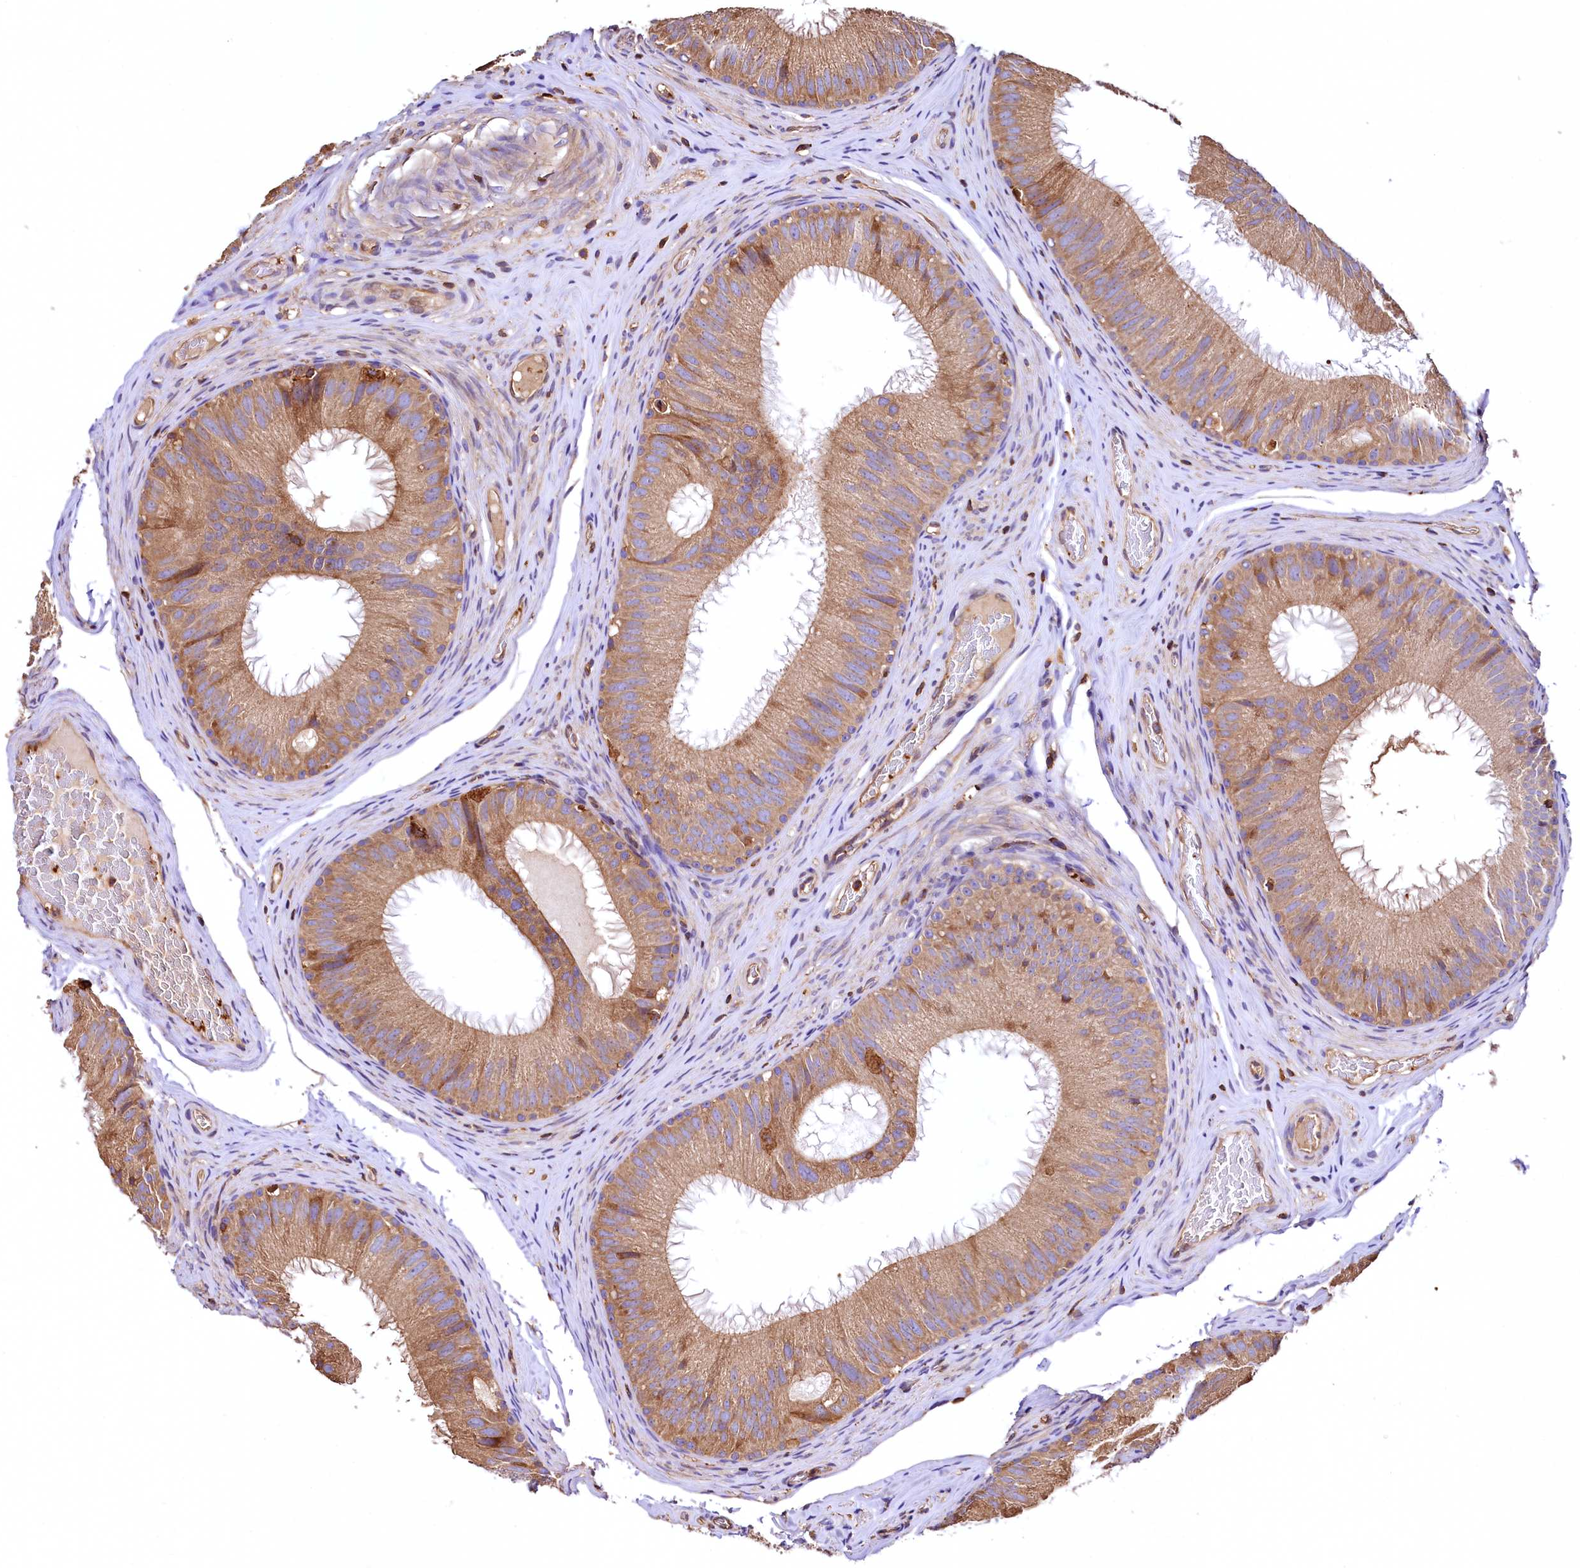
{"staining": {"intensity": "moderate", "quantity": ">75%", "location": "cytoplasmic/membranous"}, "tissue": "epididymis", "cell_type": "Glandular cells", "image_type": "normal", "snomed": [{"axis": "morphology", "description": "Normal tissue, NOS"}, {"axis": "topography", "description": "Epididymis"}], "caption": "Immunohistochemical staining of normal human epididymis reveals medium levels of moderate cytoplasmic/membranous positivity in approximately >75% of glandular cells. Nuclei are stained in blue.", "gene": "RARS2", "patient": {"sex": "male", "age": 34}}